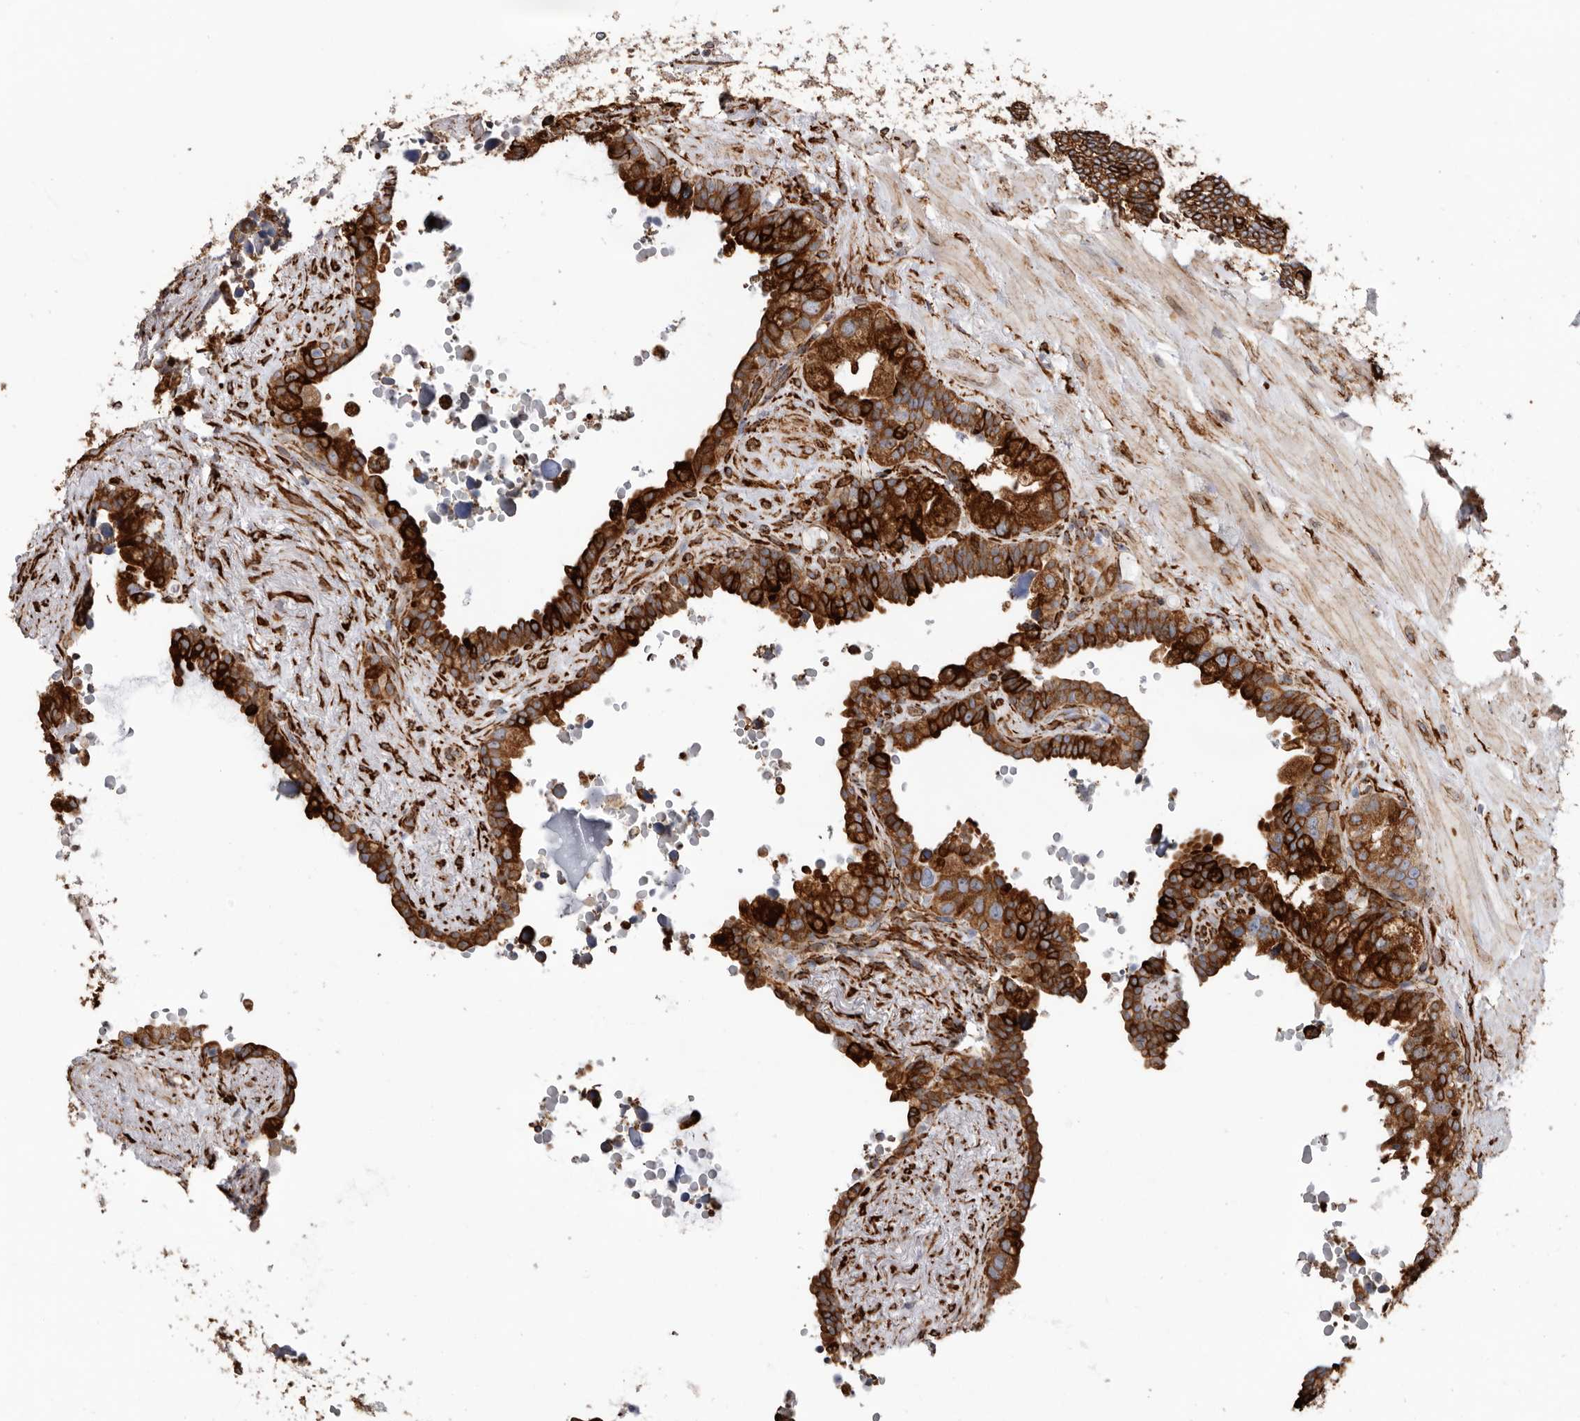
{"staining": {"intensity": "strong", "quantity": ">75%", "location": "cytoplasmic/membranous"}, "tissue": "seminal vesicle", "cell_type": "Glandular cells", "image_type": "normal", "snomed": [{"axis": "morphology", "description": "Normal tissue, NOS"}, {"axis": "topography", "description": "Seminal veicle"}], "caption": "IHC (DAB) staining of benign human seminal vesicle displays strong cytoplasmic/membranous protein positivity in approximately >75% of glandular cells.", "gene": "SEMA3E", "patient": {"sex": "male", "age": 80}}